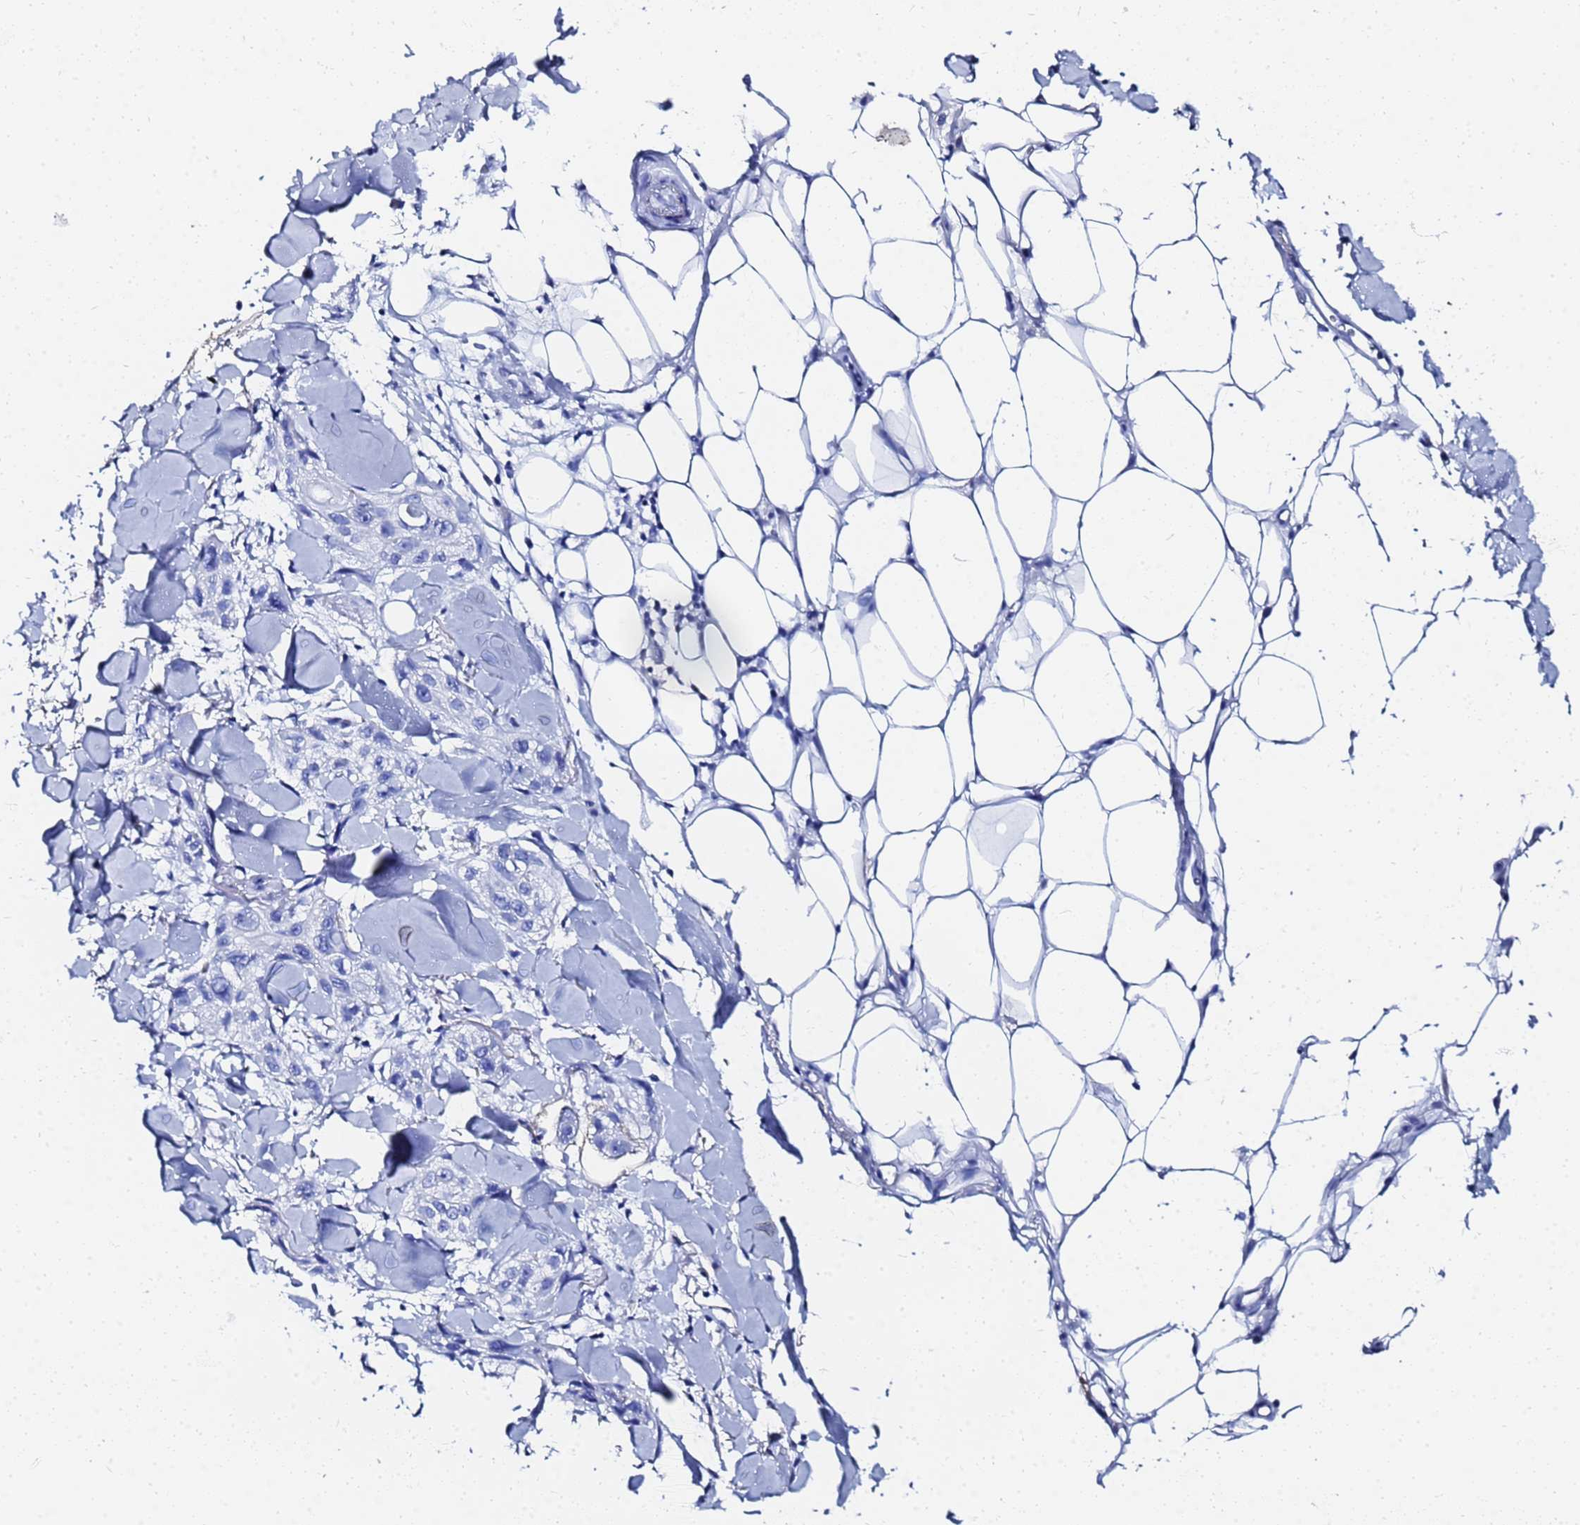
{"staining": {"intensity": "negative", "quantity": "none", "location": "none"}, "tissue": "skin cancer", "cell_type": "Tumor cells", "image_type": "cancer", "snomed": [{"axis": "morphology", "description": "Normal tissue, NOS"}, {"axis": "morphology", "description": "Squamous cell carcinoma, NOS"}, {"axis": "topography", "description": "Skin"}], "caption": "Image shows no significant protein positivity in tumor cells of skin cancer.", "gene": "GGT1", "patient": {"sex": "male", "age": 72}}